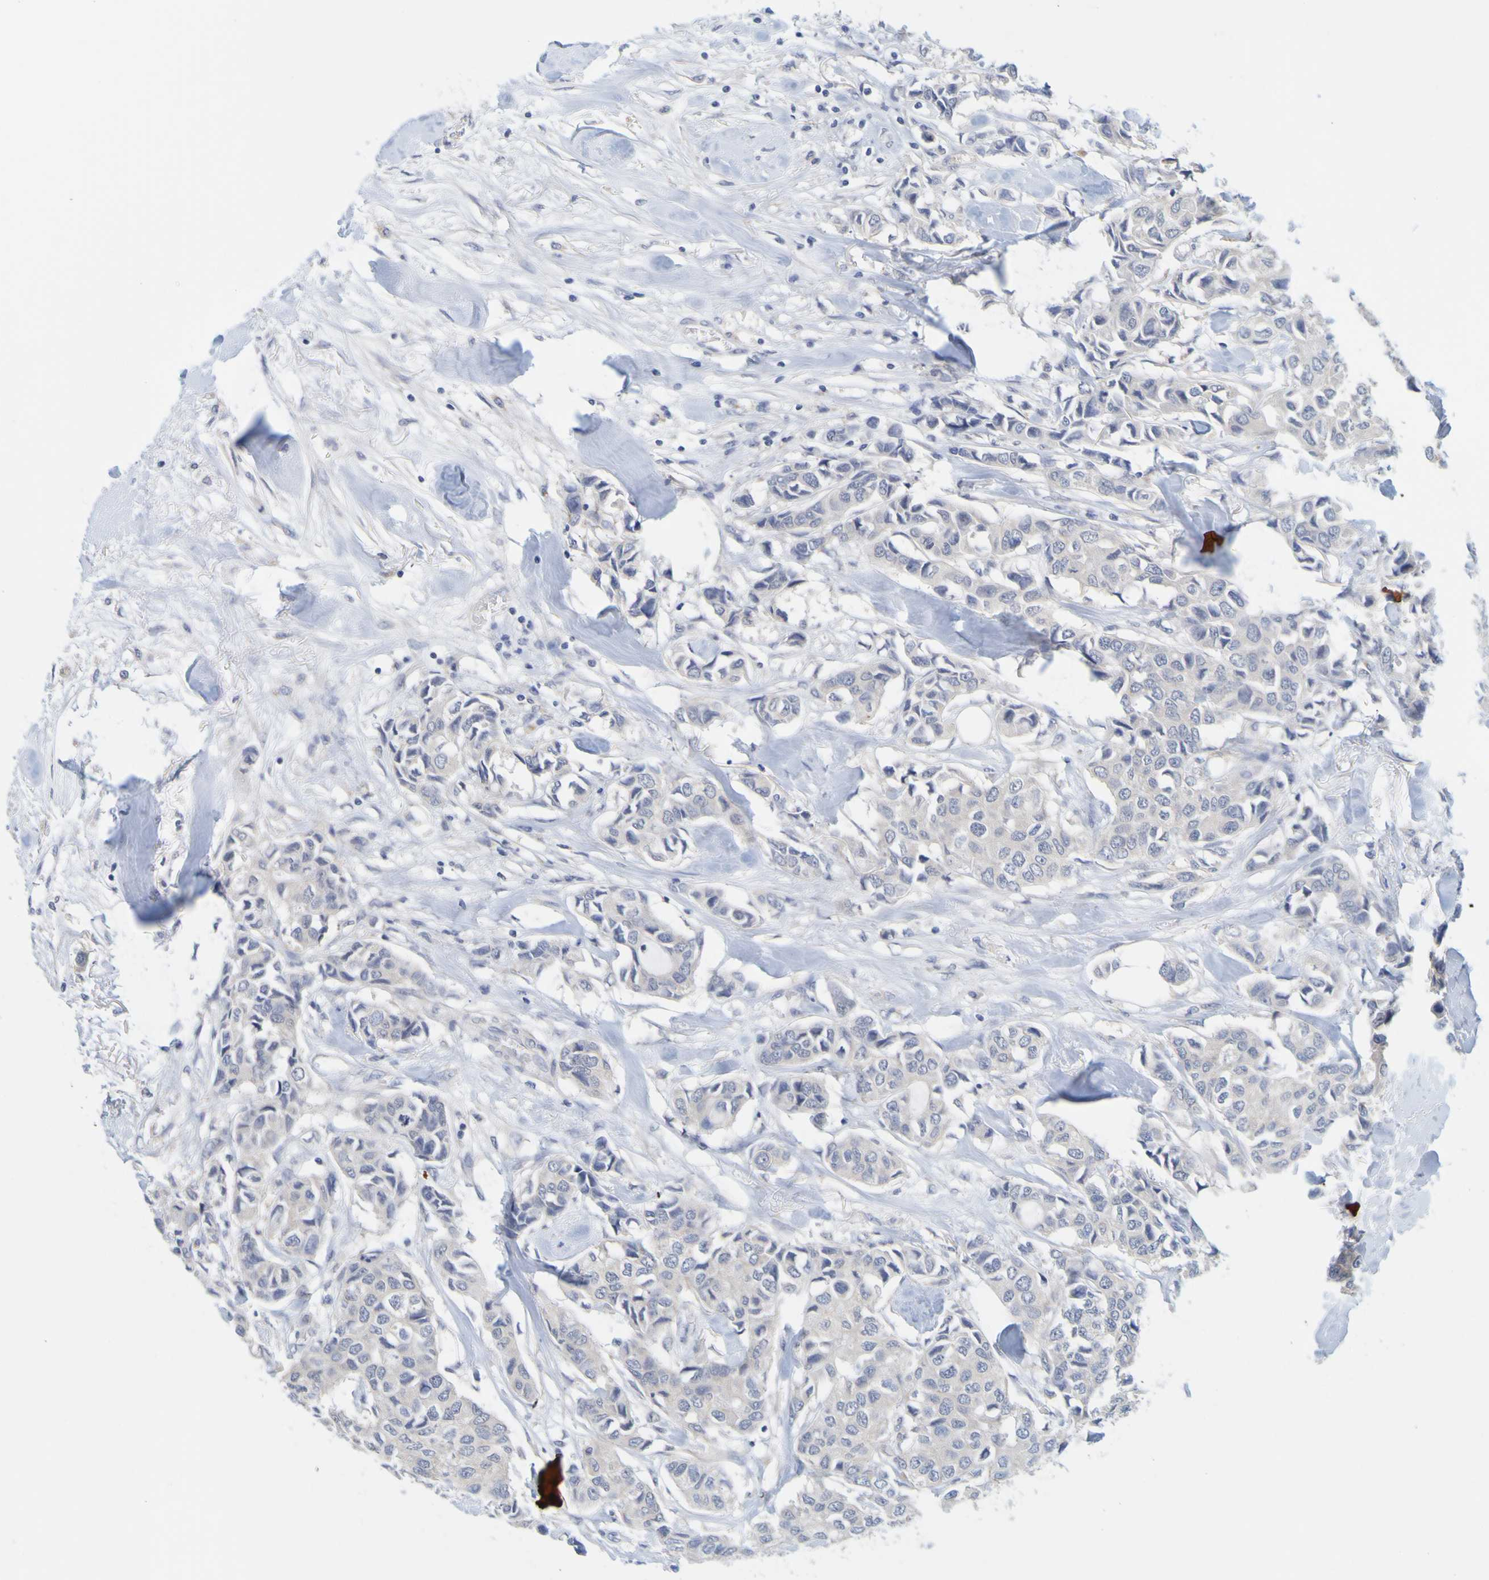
{"staining": {"intensity": "negative", "quantity": "none", "location": "none"}, "tissue": "breast cancer", "cell_type": "Tumor cells", "image_type": "cancer", "snomed": [{"axis": "morphology", "description": "Duct carcinoma"}, {"axis": "topography", "description": "Breast"}], "caption": "Immunohistochemistry (IHC) image of neoplastic tissue: human breast intraductal carcinoma stained with DAB (3,3'-diaminobenzidine) exhibits no significant protein positivity in tumor cells.", "gene": "ENDOU", "patient": {"sex": "female", "age": 80}}